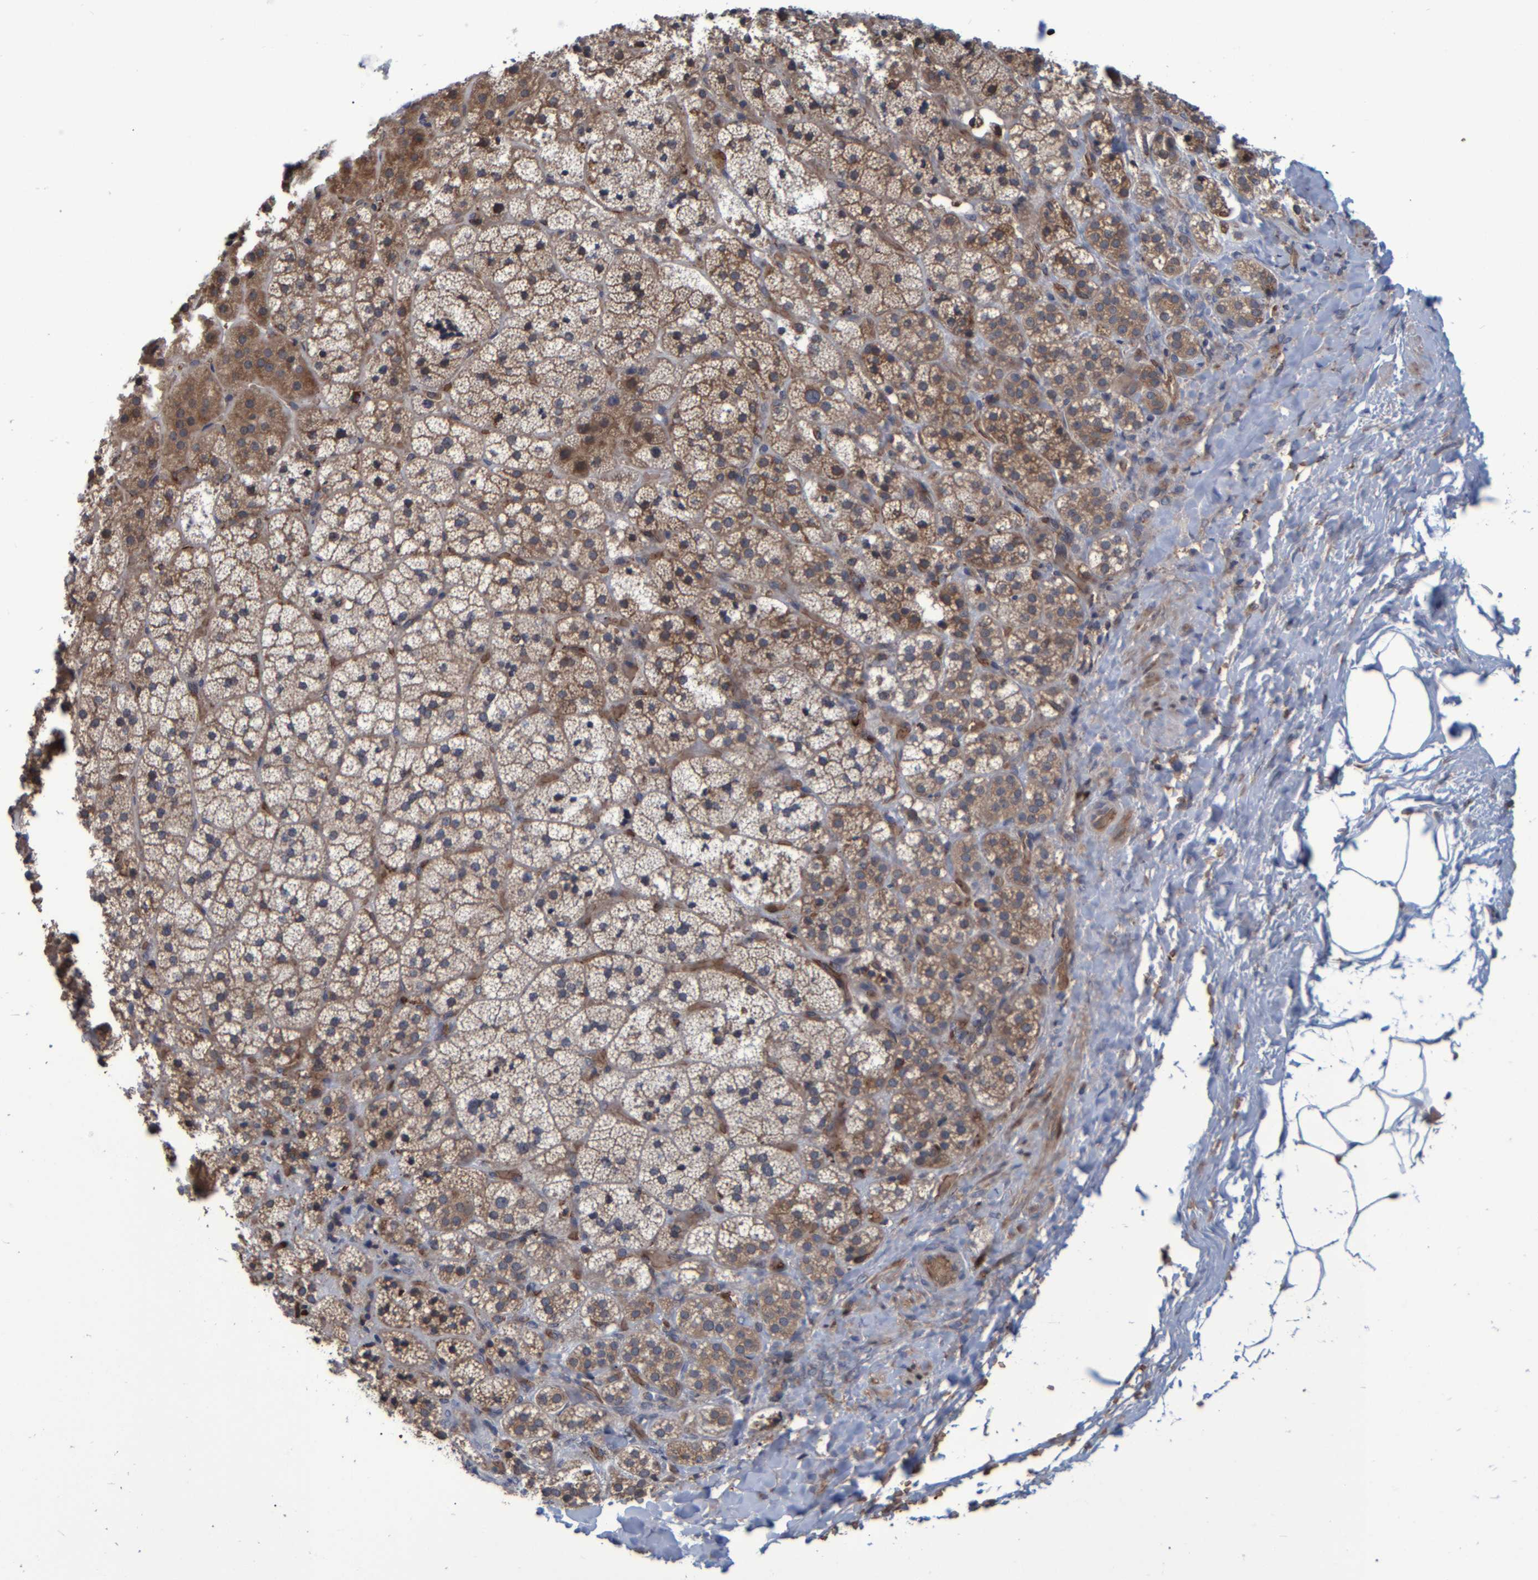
{"staining": {"intensity": "moderate", "quantity": ">75%", "location": "cytoplasmic/membranous"}, "tissue": "adrenal gland", "cell_type": "Glandular cells", "image_type": "normal", "snomed": [{"axis": "morphology", "description": "Normal tissue, NOS"}, {"axis": "topography", "description": "Adrenal gland"}], "caption": "High-magnification brightfield microscopy of unremarkable adrenal gland stained with DAB (3,3'-diaminobenzidine) (brown) and counterstained with hematoxylin (blue). glandular cells exhibit moderate cytoplasmic/membranous expression is identified in approximately>75% of cells.", "gene": "SPAG5", "patient": {"sex": "female", "age": 44}}